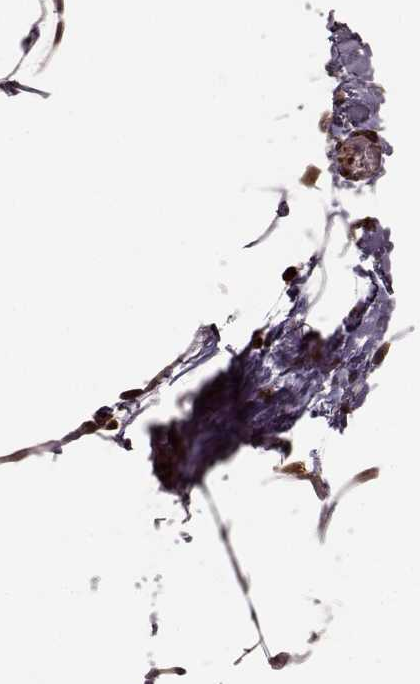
{"staining": {"intensity": "weak", "quantity": "25%-75%", "location": "cytoplasmic/membranous"}, "tissue": "adipose tissue", "cell_type": "Adipocytes", "image_type": "normal", "snomed": [{"axis": "morphology", "description": "Normal tissue, NOS"}, {"axis": "topography", "description": "Adipose tissue"}], "caption": "Brown immunohistochemical staining in normal human adipose tissue shows weak cytoplasmic/membranous expression in approximately 25%-75% of adipocytes.", "gene": "SLC12A9", "patient": {"sex": "male", "age": 57}}